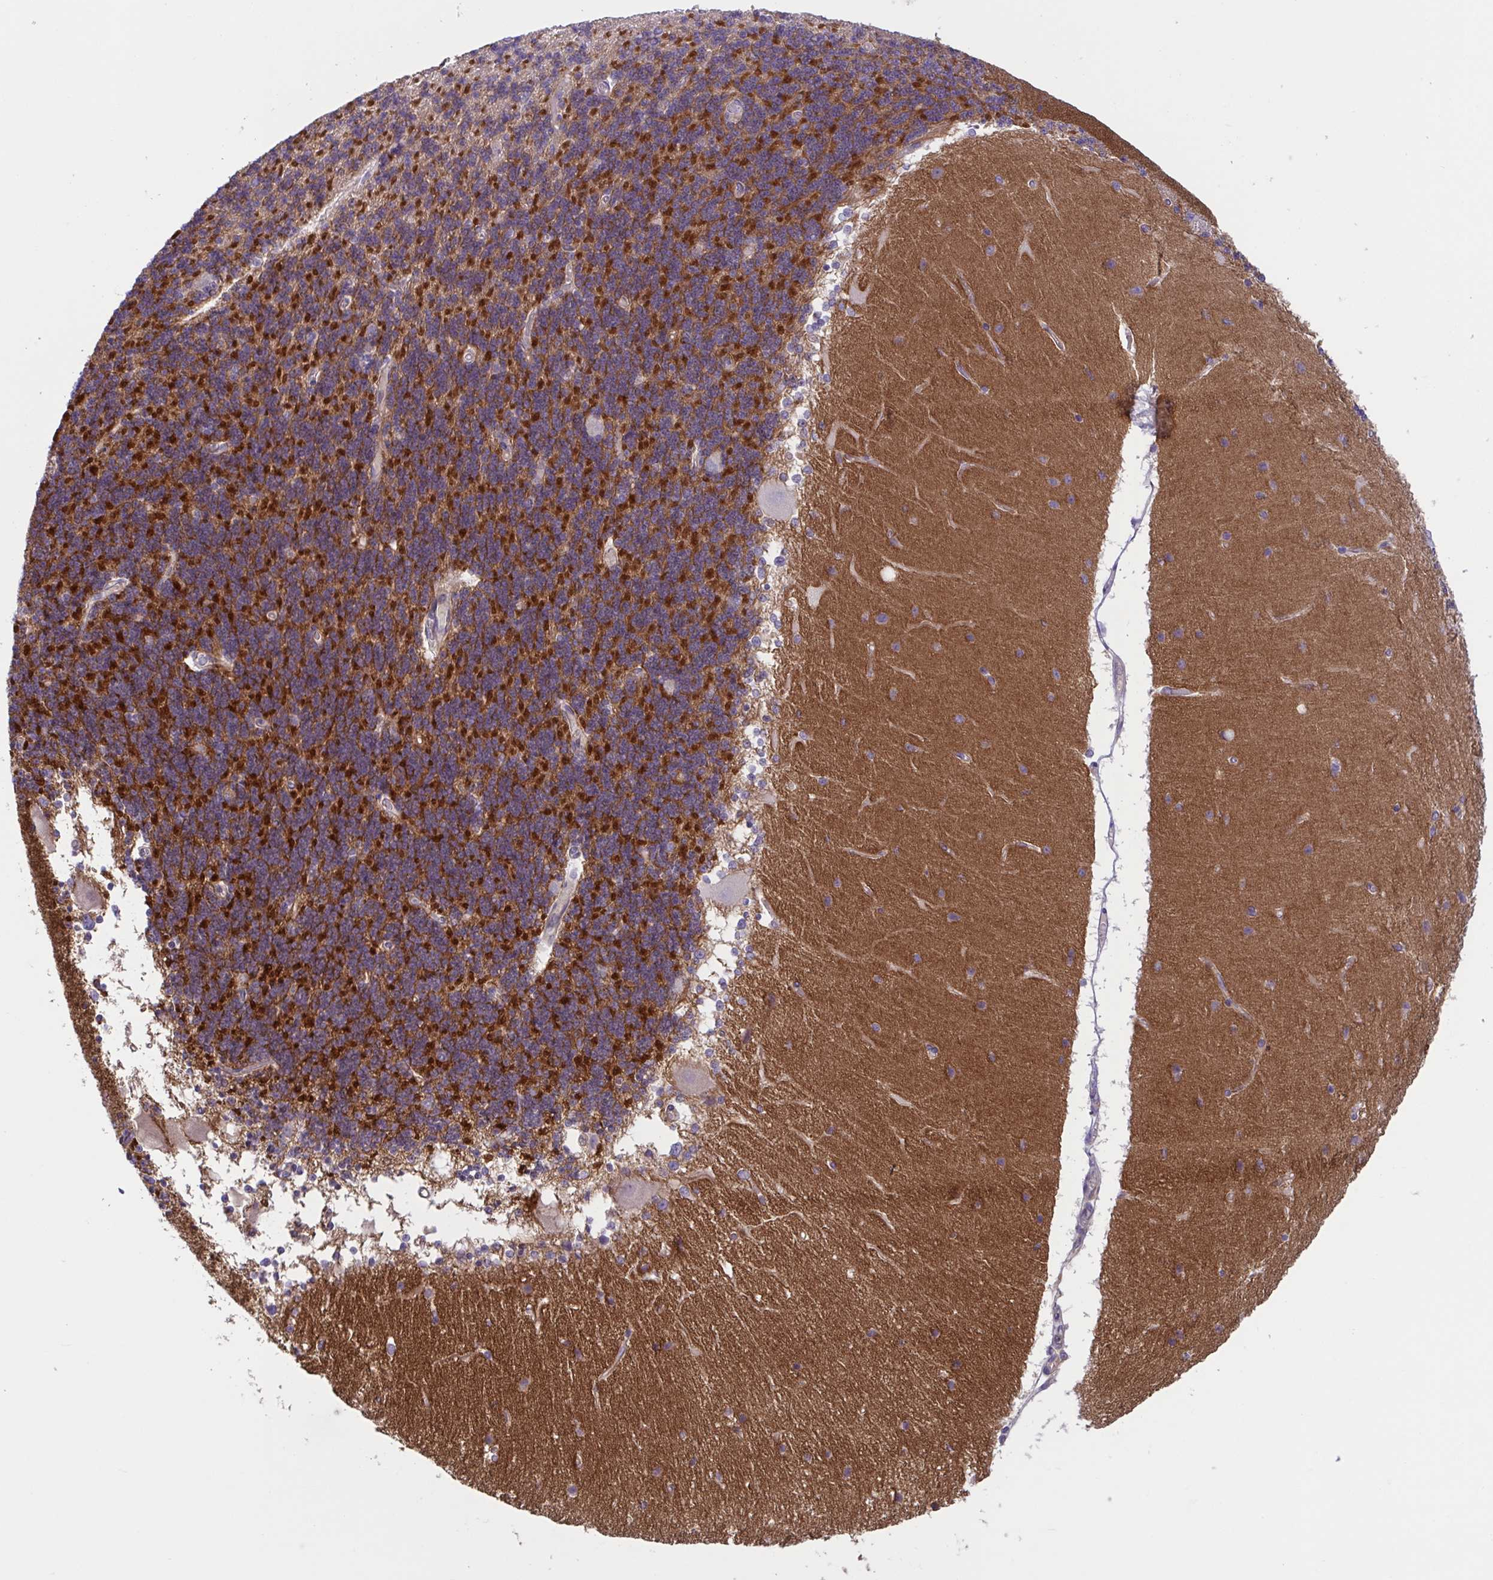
{"staining": {"intensity": "strong", "quantity": "25%-75%", "location": "cytoplasmic/membranous"}, "tissue": "cerebellum", "cell_type": "Cells in granular layer", "image_type": "normal", "snomed": [{"axis": "morphology", "description": "Normal tissue, NOS"}, {"axis": "topography", "description": "Cerebellum"}], "caption": "Strong cytoplasmic/membranous staining is seen in approximately 25%-75% of cells in granular layer in benign cerebellum. The staining was performed using DAB (3,3'-diaminobenzidine), with brown indicating positive protein expression. Nuclei are stained blue with hematoxylin.", "gene": "TTC7B", "patient": {"sex": "female", "age": 54}}